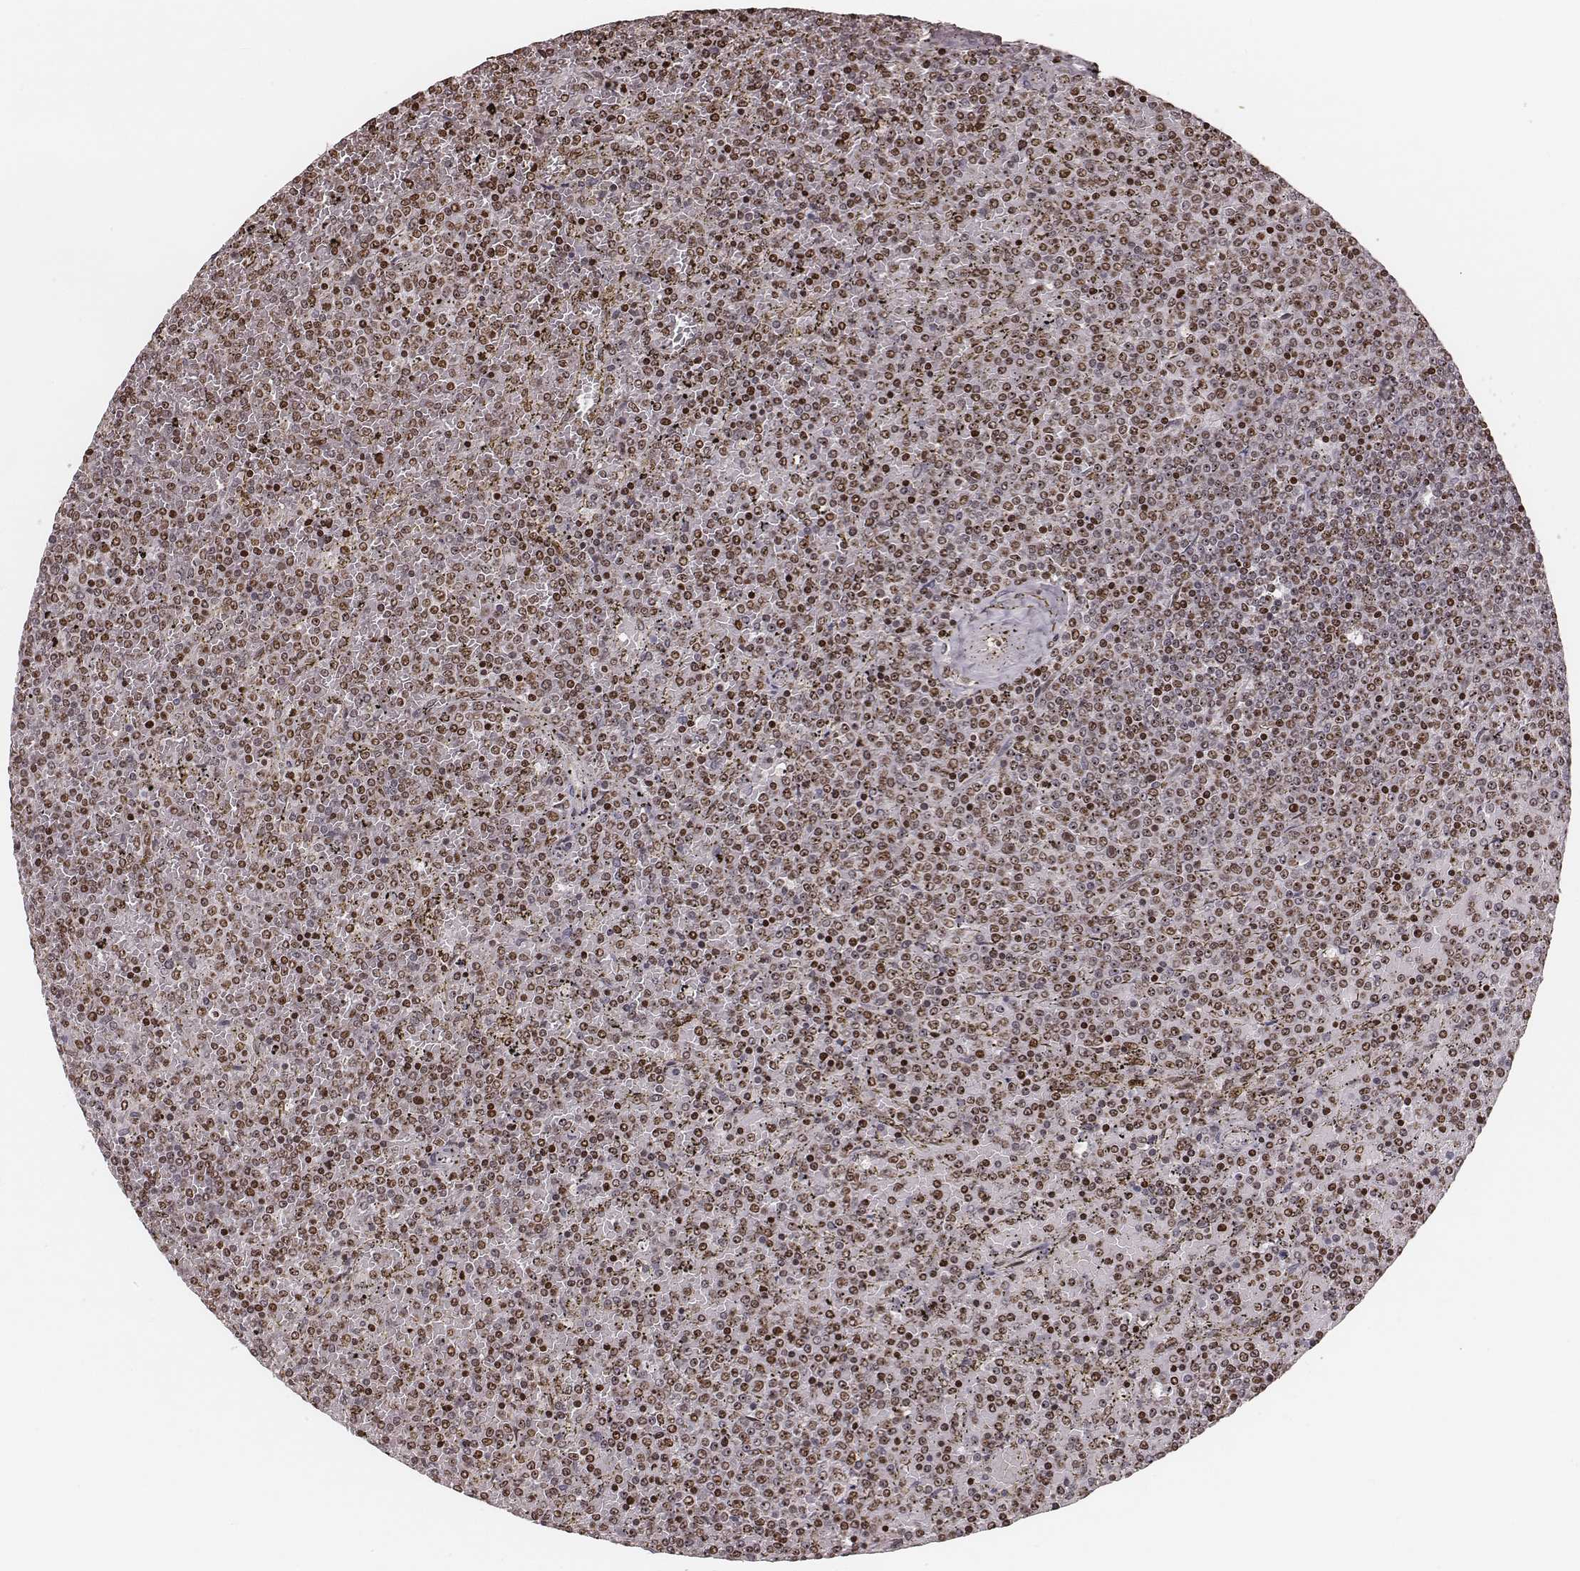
{"staining": {"intensity": "moderate", "quantity": ">75%", "location": "nuclear"}, "tissue": "lymphoma", "cell_type": "Tumor cells", "image_type": "cancer", "snomed": [{"axis": "morphology", "description": "Malignant lymphoma, non-Hodgkin's type, Low grade"}, {"axis": "topography", "description": "Spleen"}], "caption": "Immunohistochemical staining of lymphoma exhibits moderate nuclear protein positivity in approximately >75% of tumor cells.", "gene": "VRK3", "patient": {"sex": "female", "age": 77}}